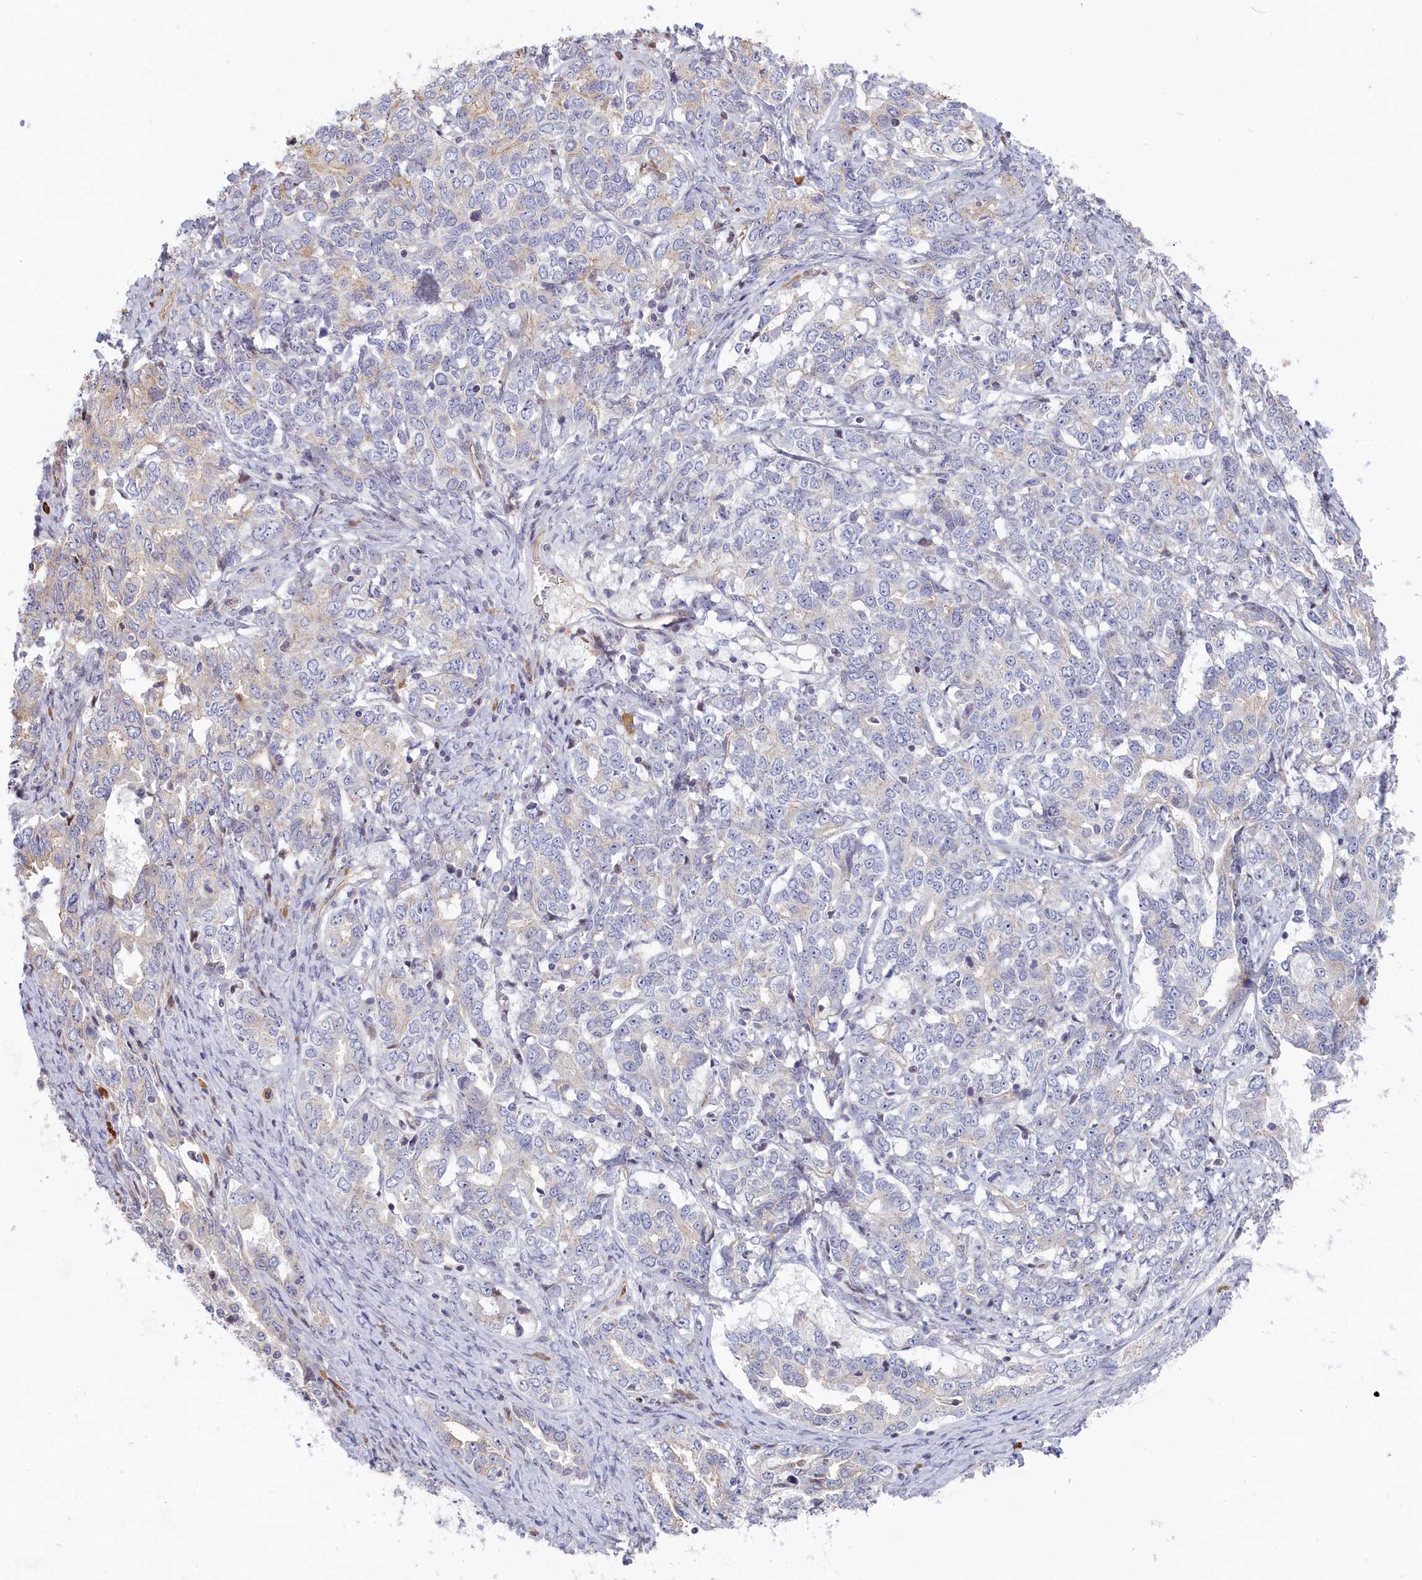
{"staining": {"intensity": "negative", "quantity": "none", "location": "none"}, "tissue": "ovarian cancer", "cell_type": "Tumor cells", "image_type": "cancer", "snomed": [{"axis": "morphology", "description": "Carcinoma, endometroid"}, {"axis": "topography", "description": "Ovary"}], "caption": "Protein analysis of endometroid carcinoma (ovarian) displays no significant expression in tumor cells.", "gene": "INTS4", "patient": {"sex": "female", "age": 62}}